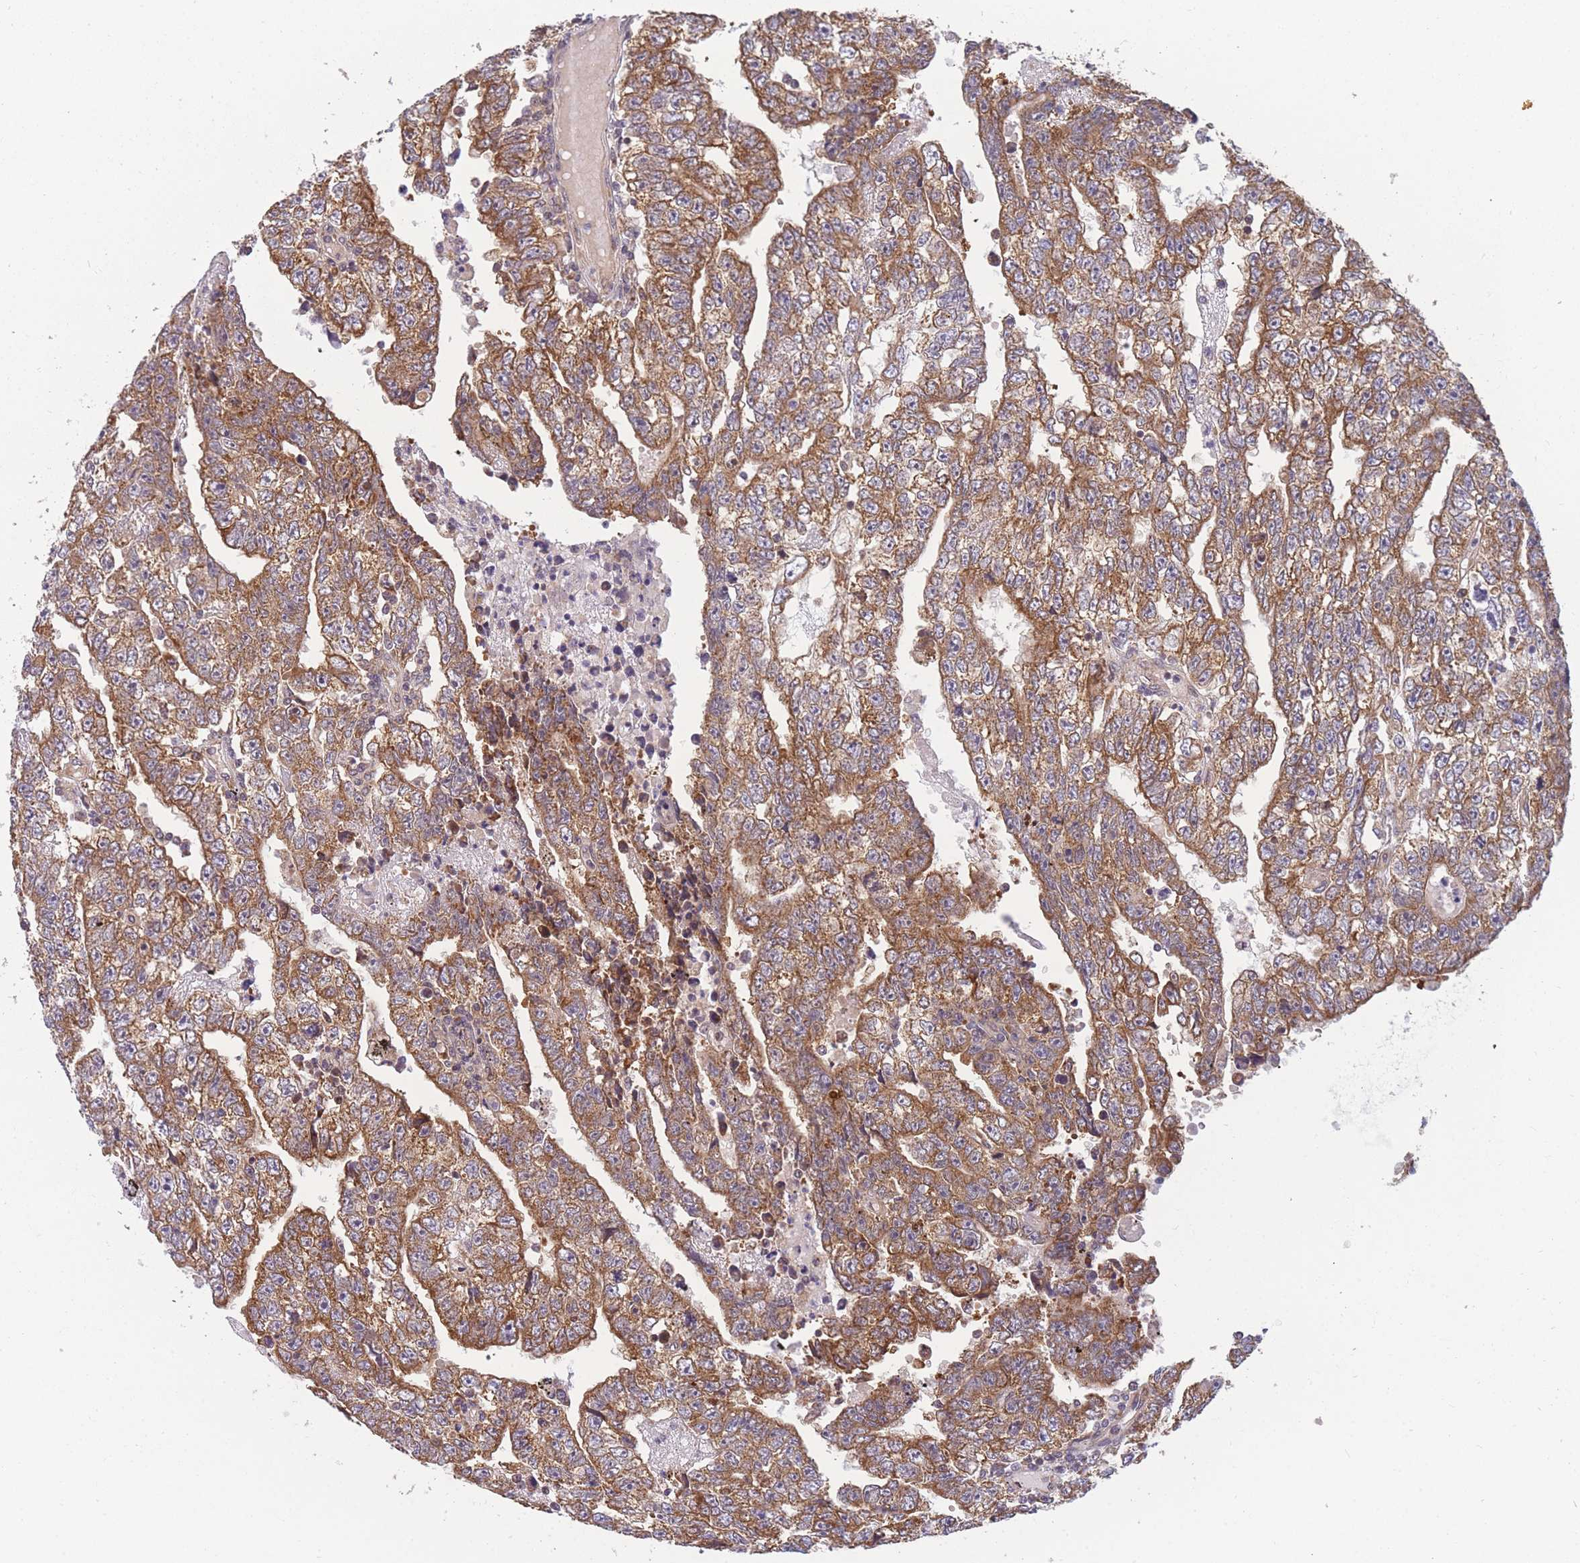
{"staining": {"intensity": "moderate", "quantity": ">75%", "location": "cytoplasmic/membranous"}, "tissue": "testis cancer", "cell_type": "Tumor cells", "image_type": "cancer", "snomed": [{"axis": "morphology", "description": "Carcinoma, Embryonal, NOS"}, {"axis": "topography", "description": "Testis"}], "caption": "The histopathology image reveals a brown stain indicating the presence of a protein in the cytoplasmic/membranous of tumor cells in testis cancer (embryonal carcinoma).", "gene": "MRPL23", "patient": {"sex": "male", "age": 25}}